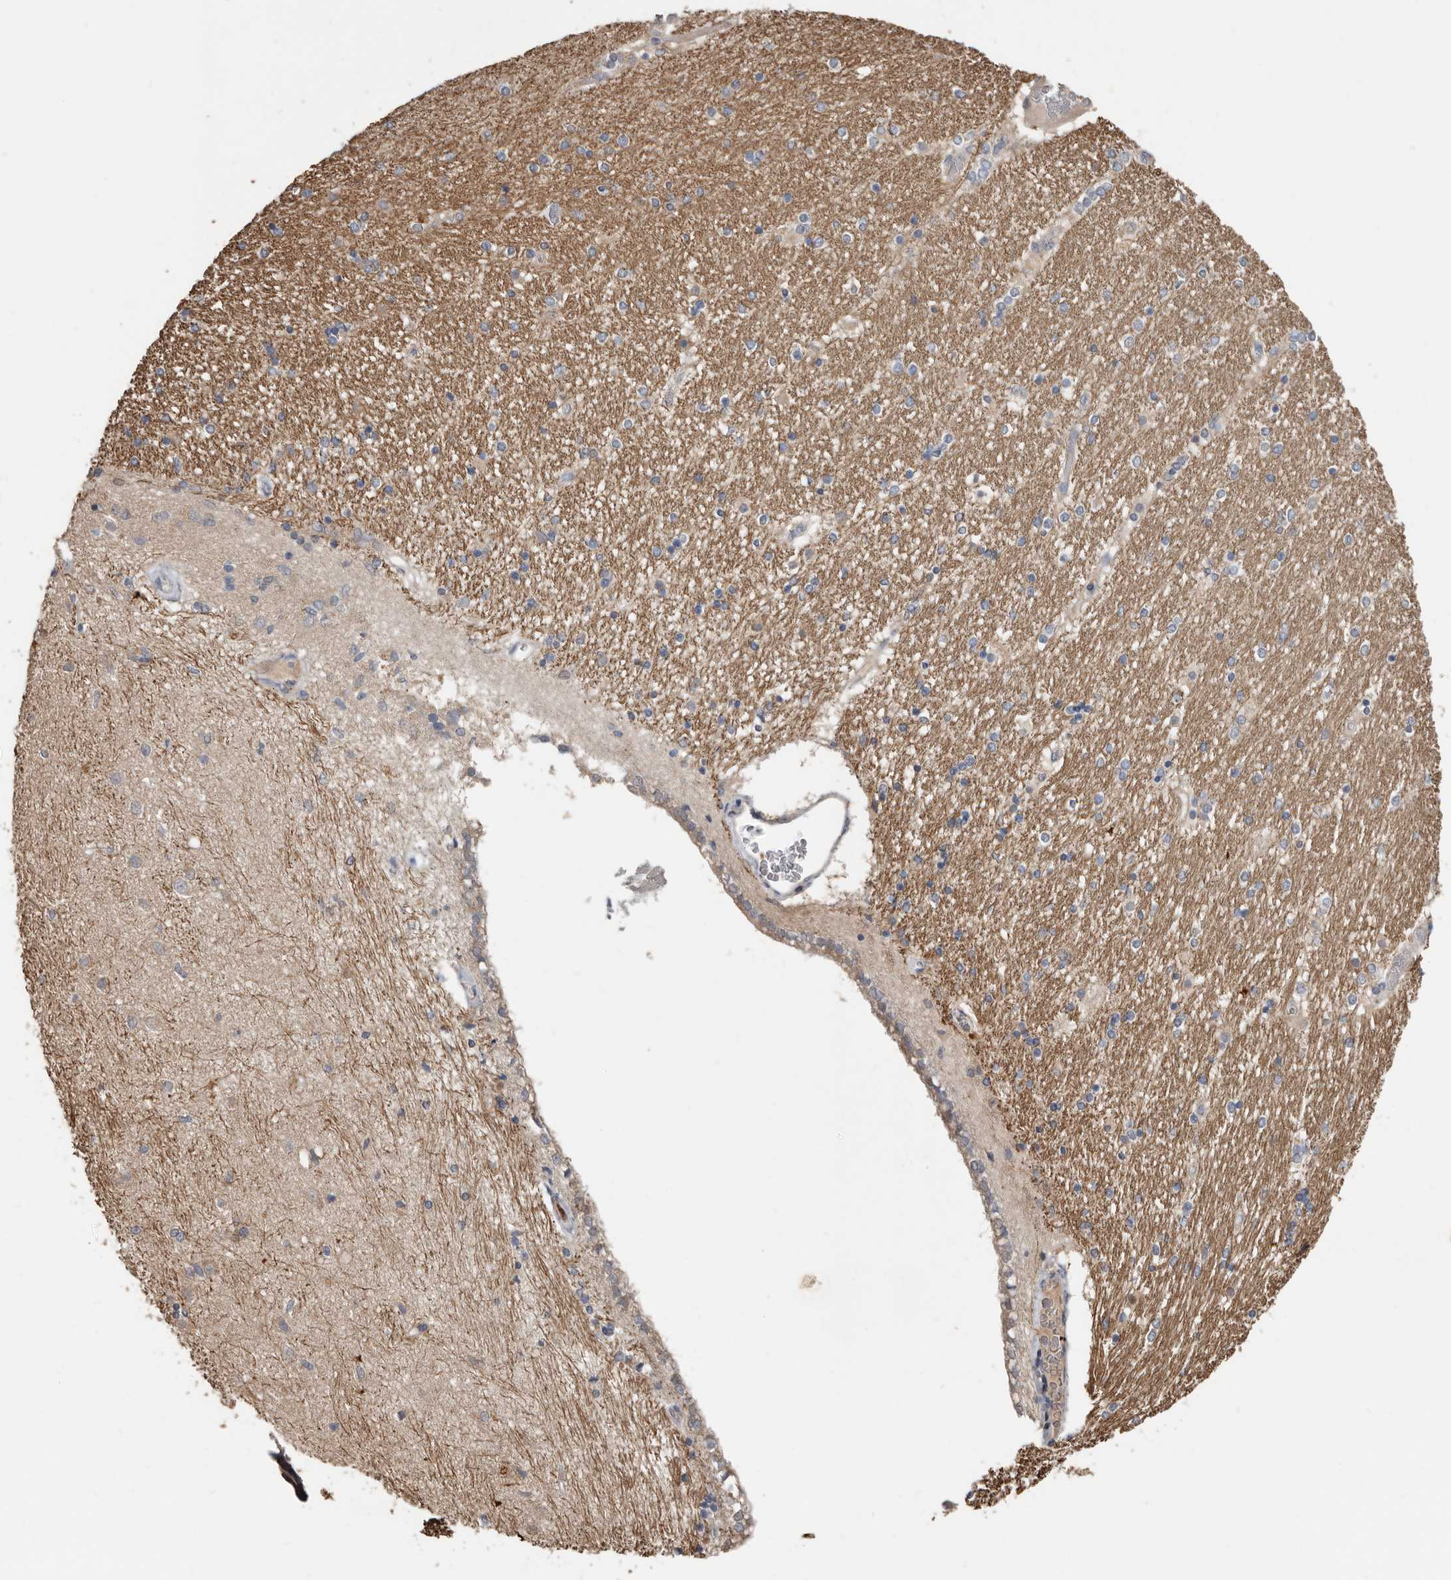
{"staining": {"intensity": "weak", "quantity": "<25%", "location": "cytoplasmic/membranous"}, "tissue": "hippocampus", "cell_type": "Glial cells", "image_type": "normal", "snomed": [{"axis": "morphology", "description": "Normal tissue, NOS"}, {"axis": "topography", "description": "Hippocampus"}], "caption": "Histopathology image shows no significant protein expression in glial cells of unremarkable hippocampus. (Immunohistochemistry, brightfield microscopy, high magnification).", "gene": "KIF26B", "patient": {"sex": "female", "age": 54}}